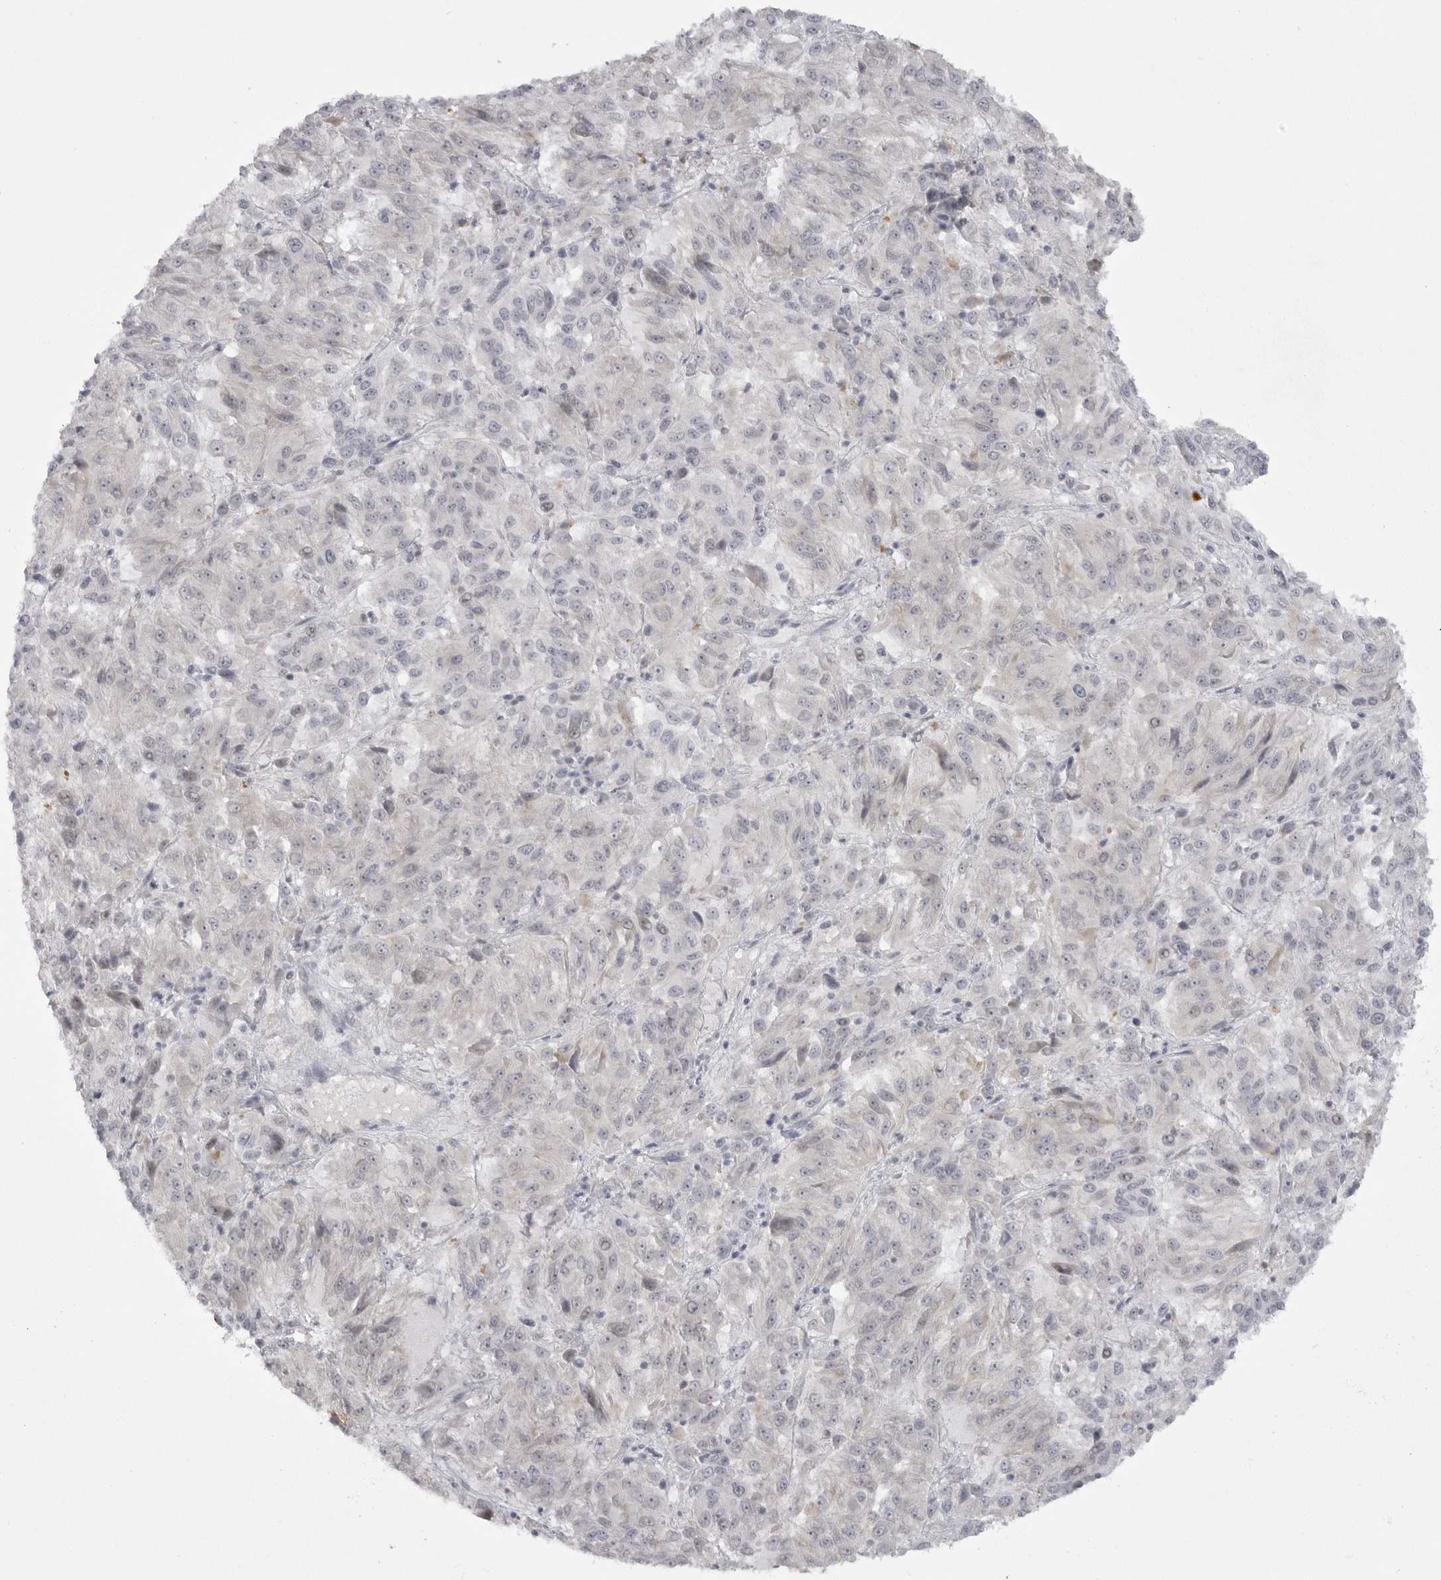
{"staining": {"intensity": "negative", "quantity": "none", "location": "none"}, "tissue": "melanoma", "cell_type": "Tumor cells", "image_type": "cancer", "snomed": [{"axis": "morphology", "description": "Malignant melanoma, Metastatic site"}, {"axis": "topography", "description": "Lung"}], "caption": "A photomicrograph of human melanoma is negative for staining in tumor cells.", "gene": "TCTN3", "patient": {"sex": "male", "age": 64}}